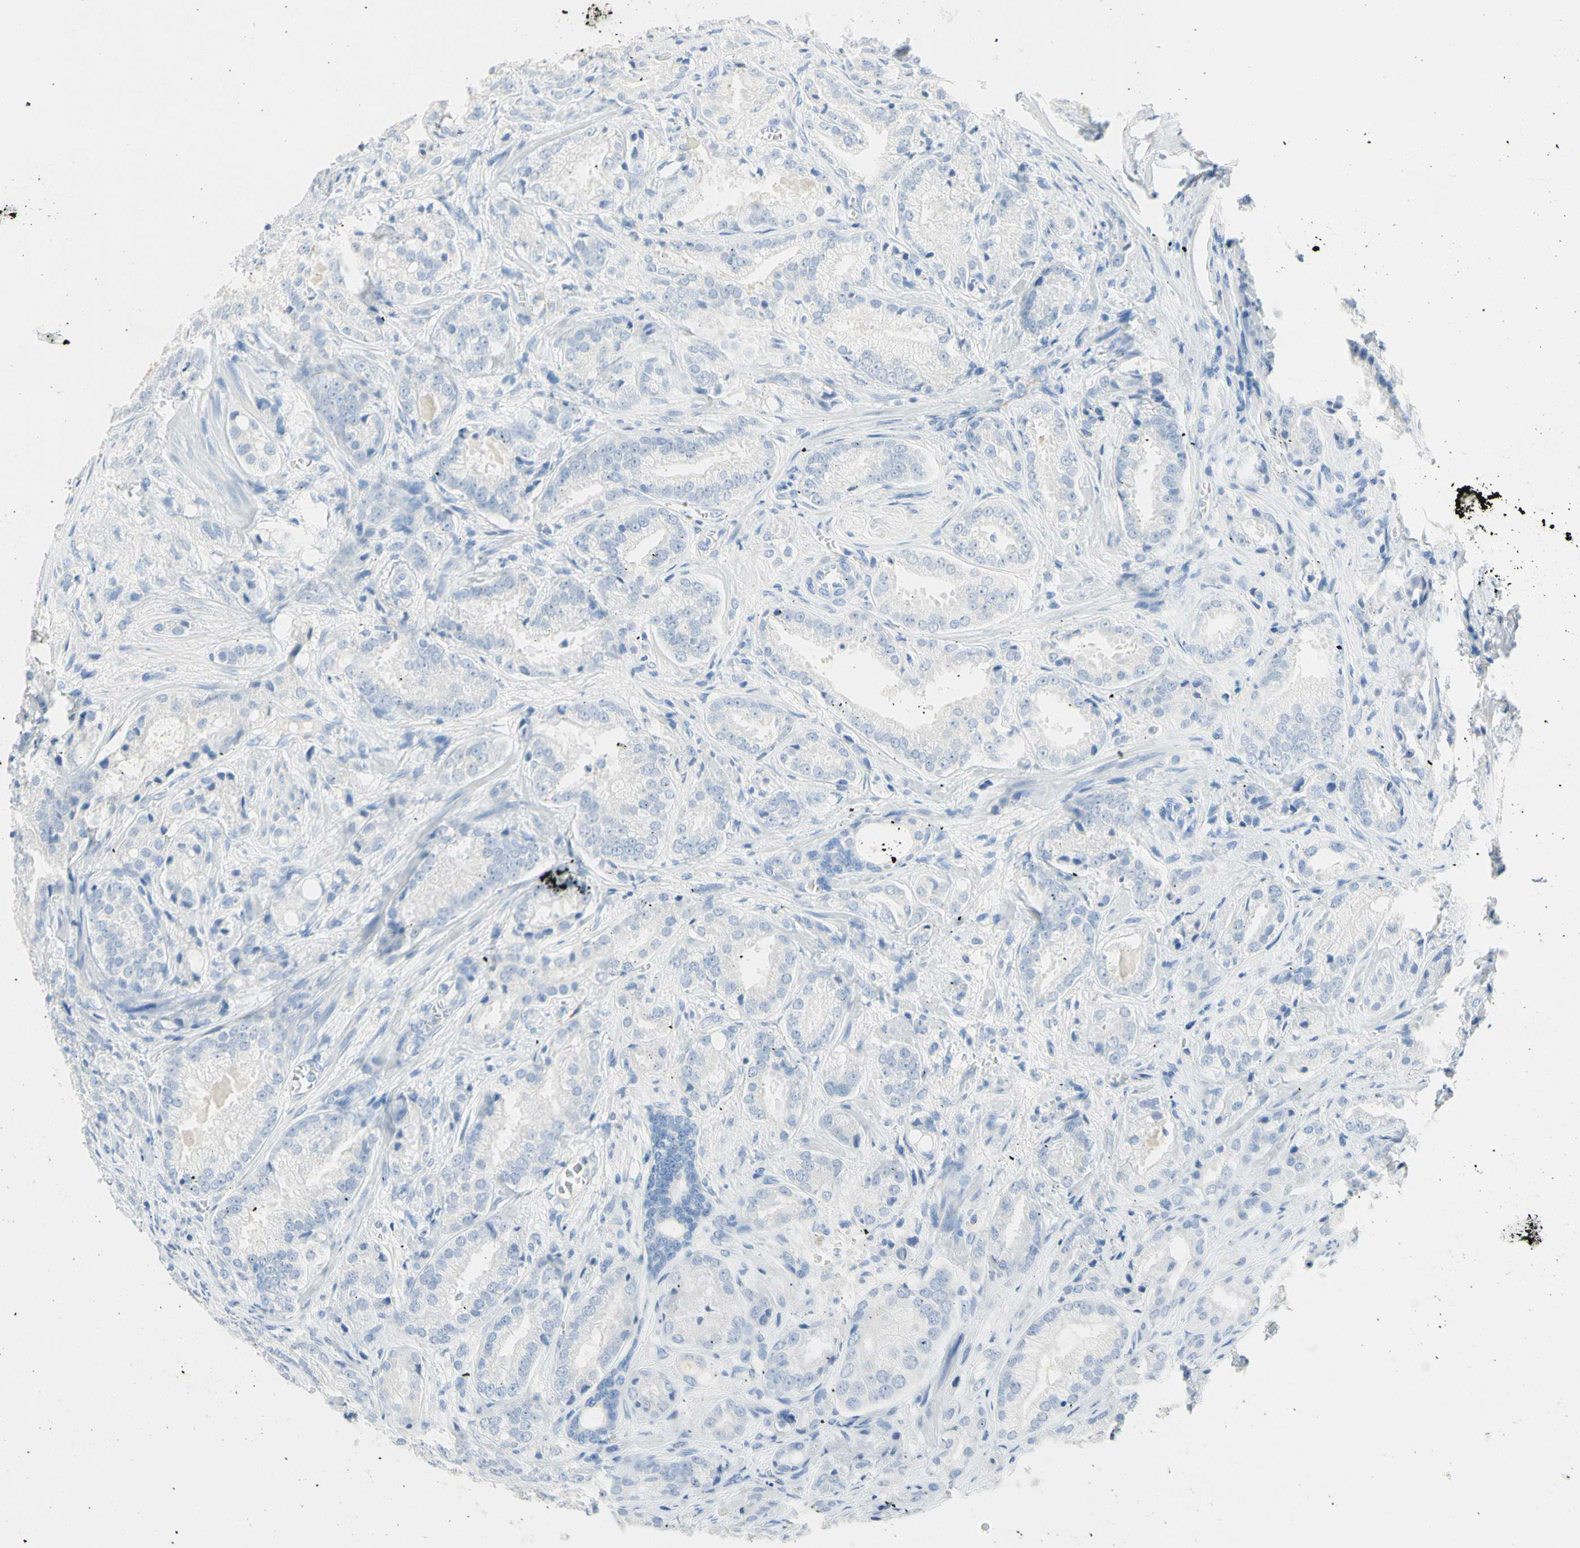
{"staining": {"intensity": "negative", "quantity": "none", "location": "none"}, "tissue": "prostate cancer", "cell_type": "Tumor cells", "image_type": "cancer", "snomed": [{"axis": "morphology", "description": "Adenocarcinoma, High grade"}, {"axis": "topography", "description": "Prostate"}], "caption": "The histopathology image displays no significant expression in tumor cells of prostate cancer (high-grade adenocarcinoma).", "gene": "IL6ST", "patient": {"sex": "male", "age": 64}}